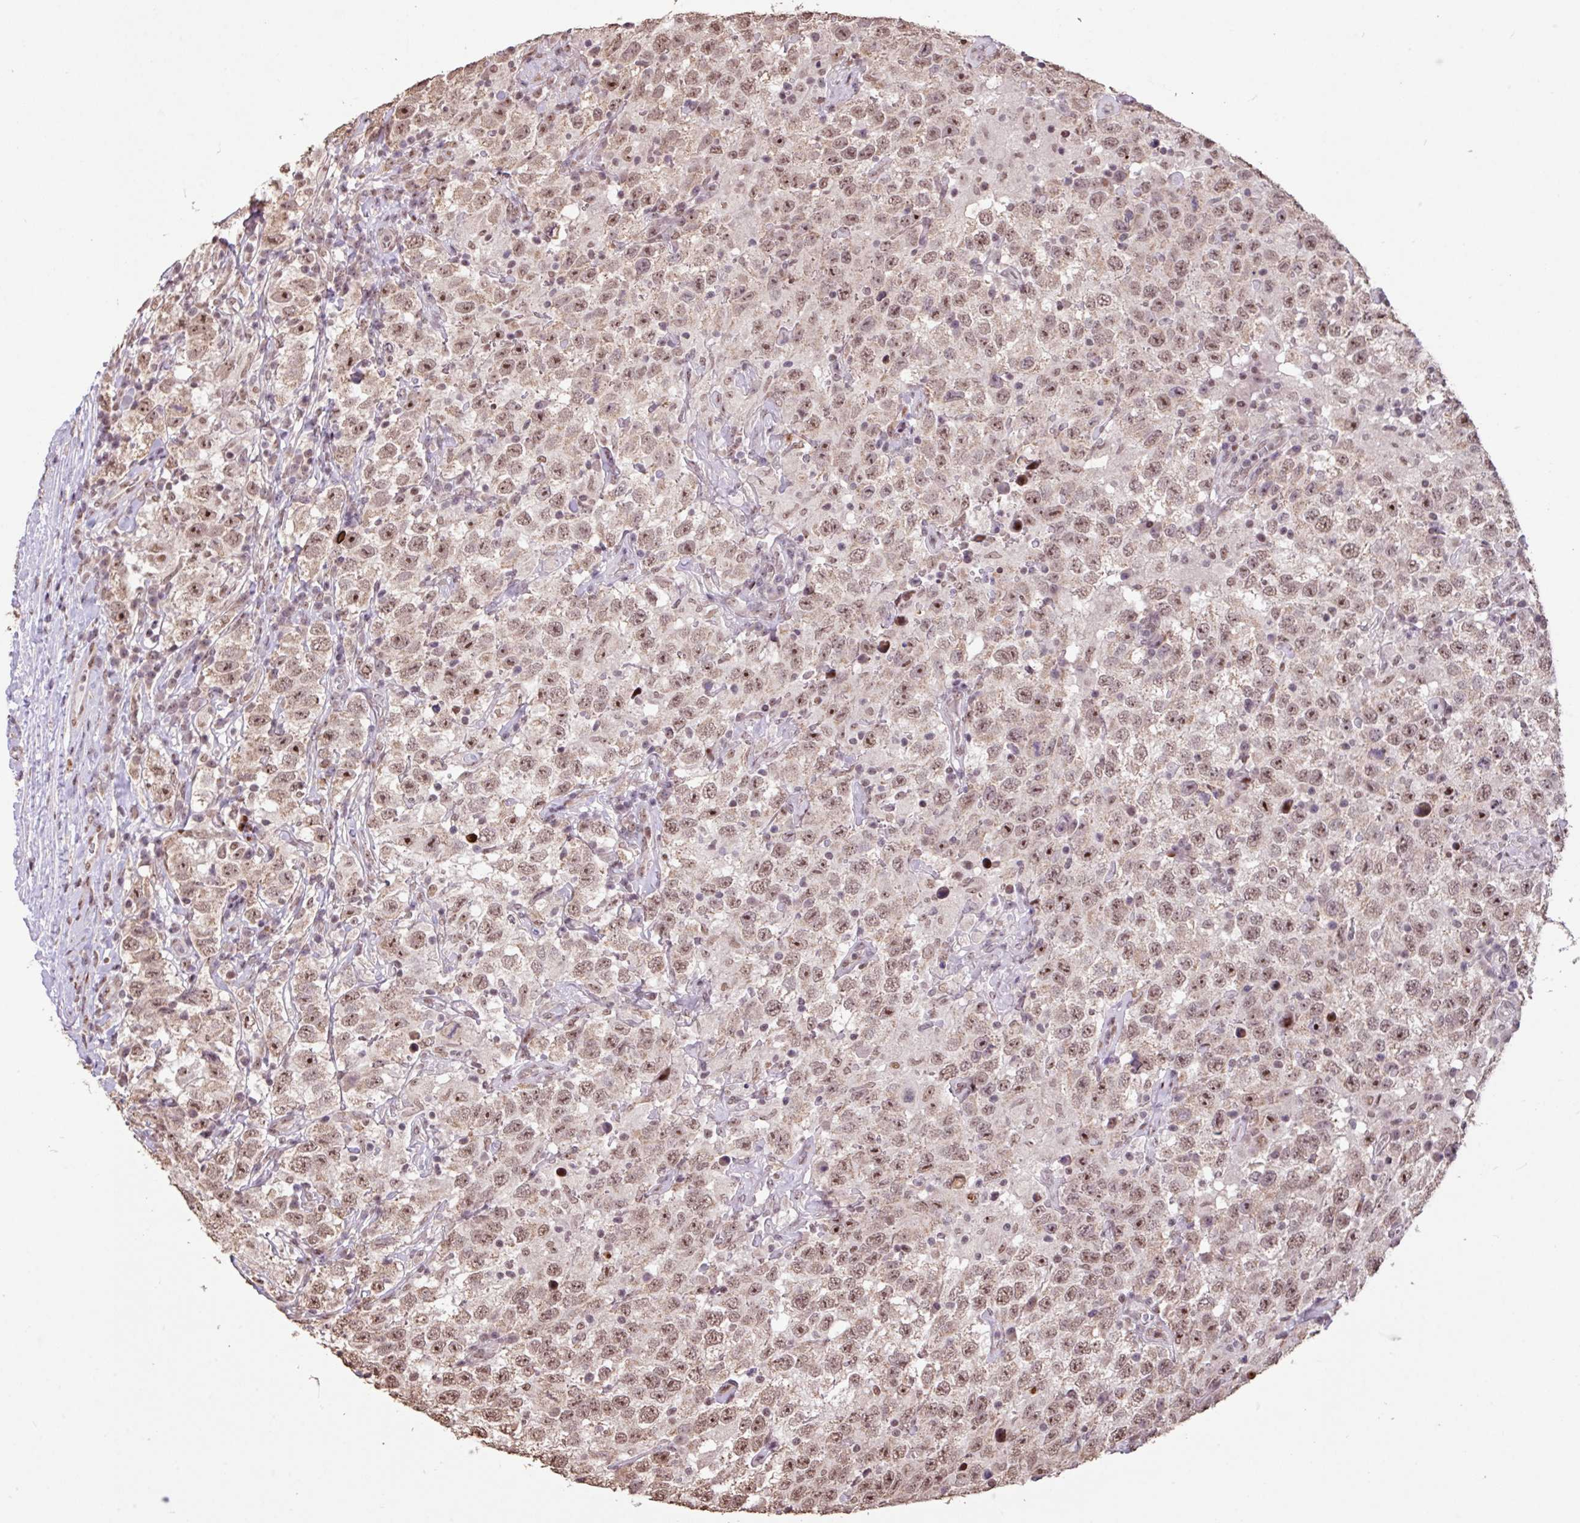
{"staining": {"intensity": "moderate", "quantity": "25%-75%", "location": "nuclear"}, "tissue": "testis cancer", "cell_type": "Tumor cells", "image_type": "cancer", "snomed": [{"axis": "morphology", "description": "Seminoma, NOS"}, {"axis": "topography", "description": "Testis"}], "caption": "Protein staining of testis cancer (seminoma) tissue displays moderate nuclear positivity in about 25%-75% of tumor cells.", "gene": "ZNF709", "patient": {"sex": "male", "age": 41}}